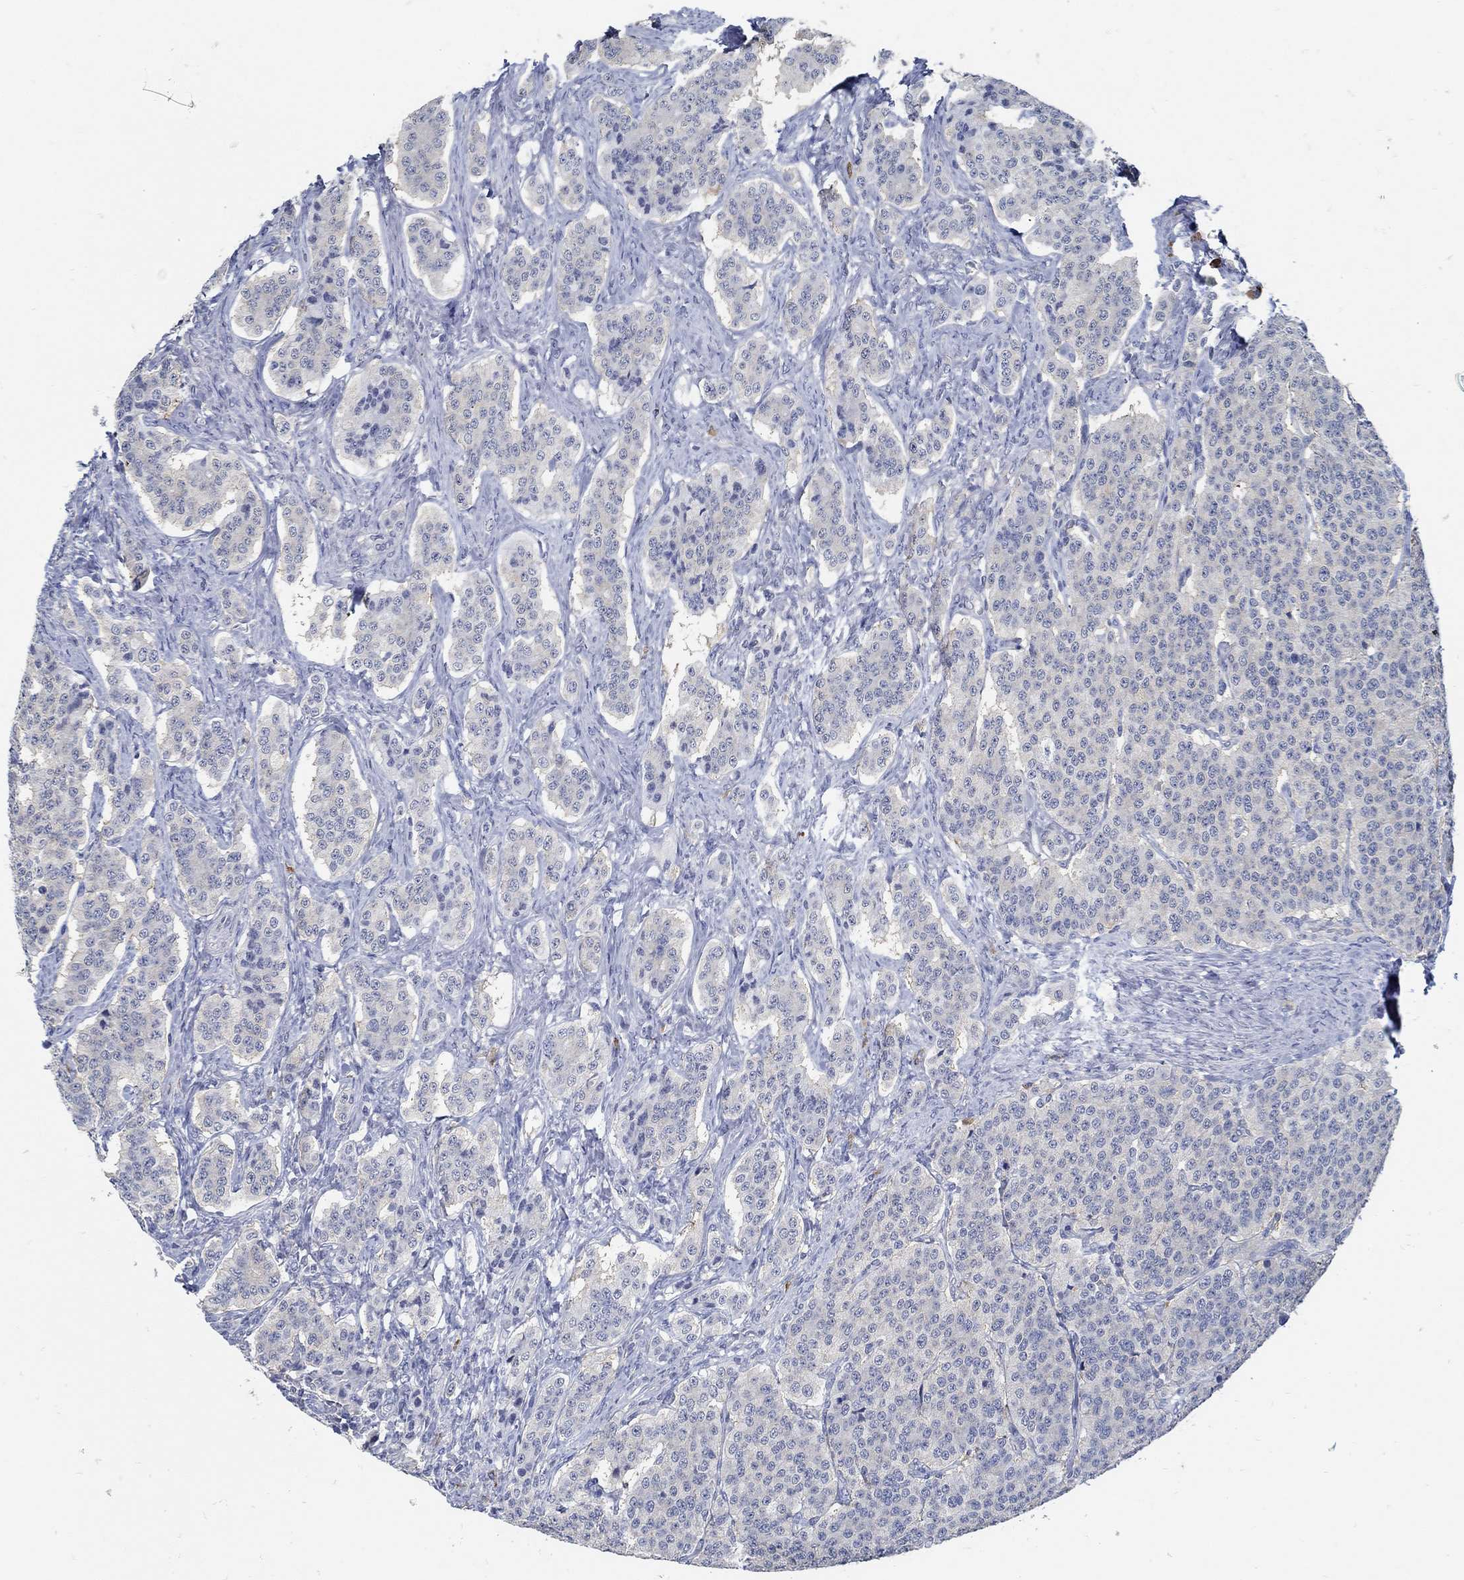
{"staining": {"intensity": "negative", "quantity": "none", "location": "none"}, "tissue": "carcinoid", "cell_type": "Tumor cells", "image_type": "cancer", "snomed": [{"axis": "morphology", "description": "Carcinoid, malignant, NOS"}, {"axis": "topography", "description": "Small intestine"}], "caption": "Protein analysis of carcinoid demonstrates no significant staining in tumor cells.", "gene": "PCDH11X", "patient": {"sex": "female", "age": 58}}